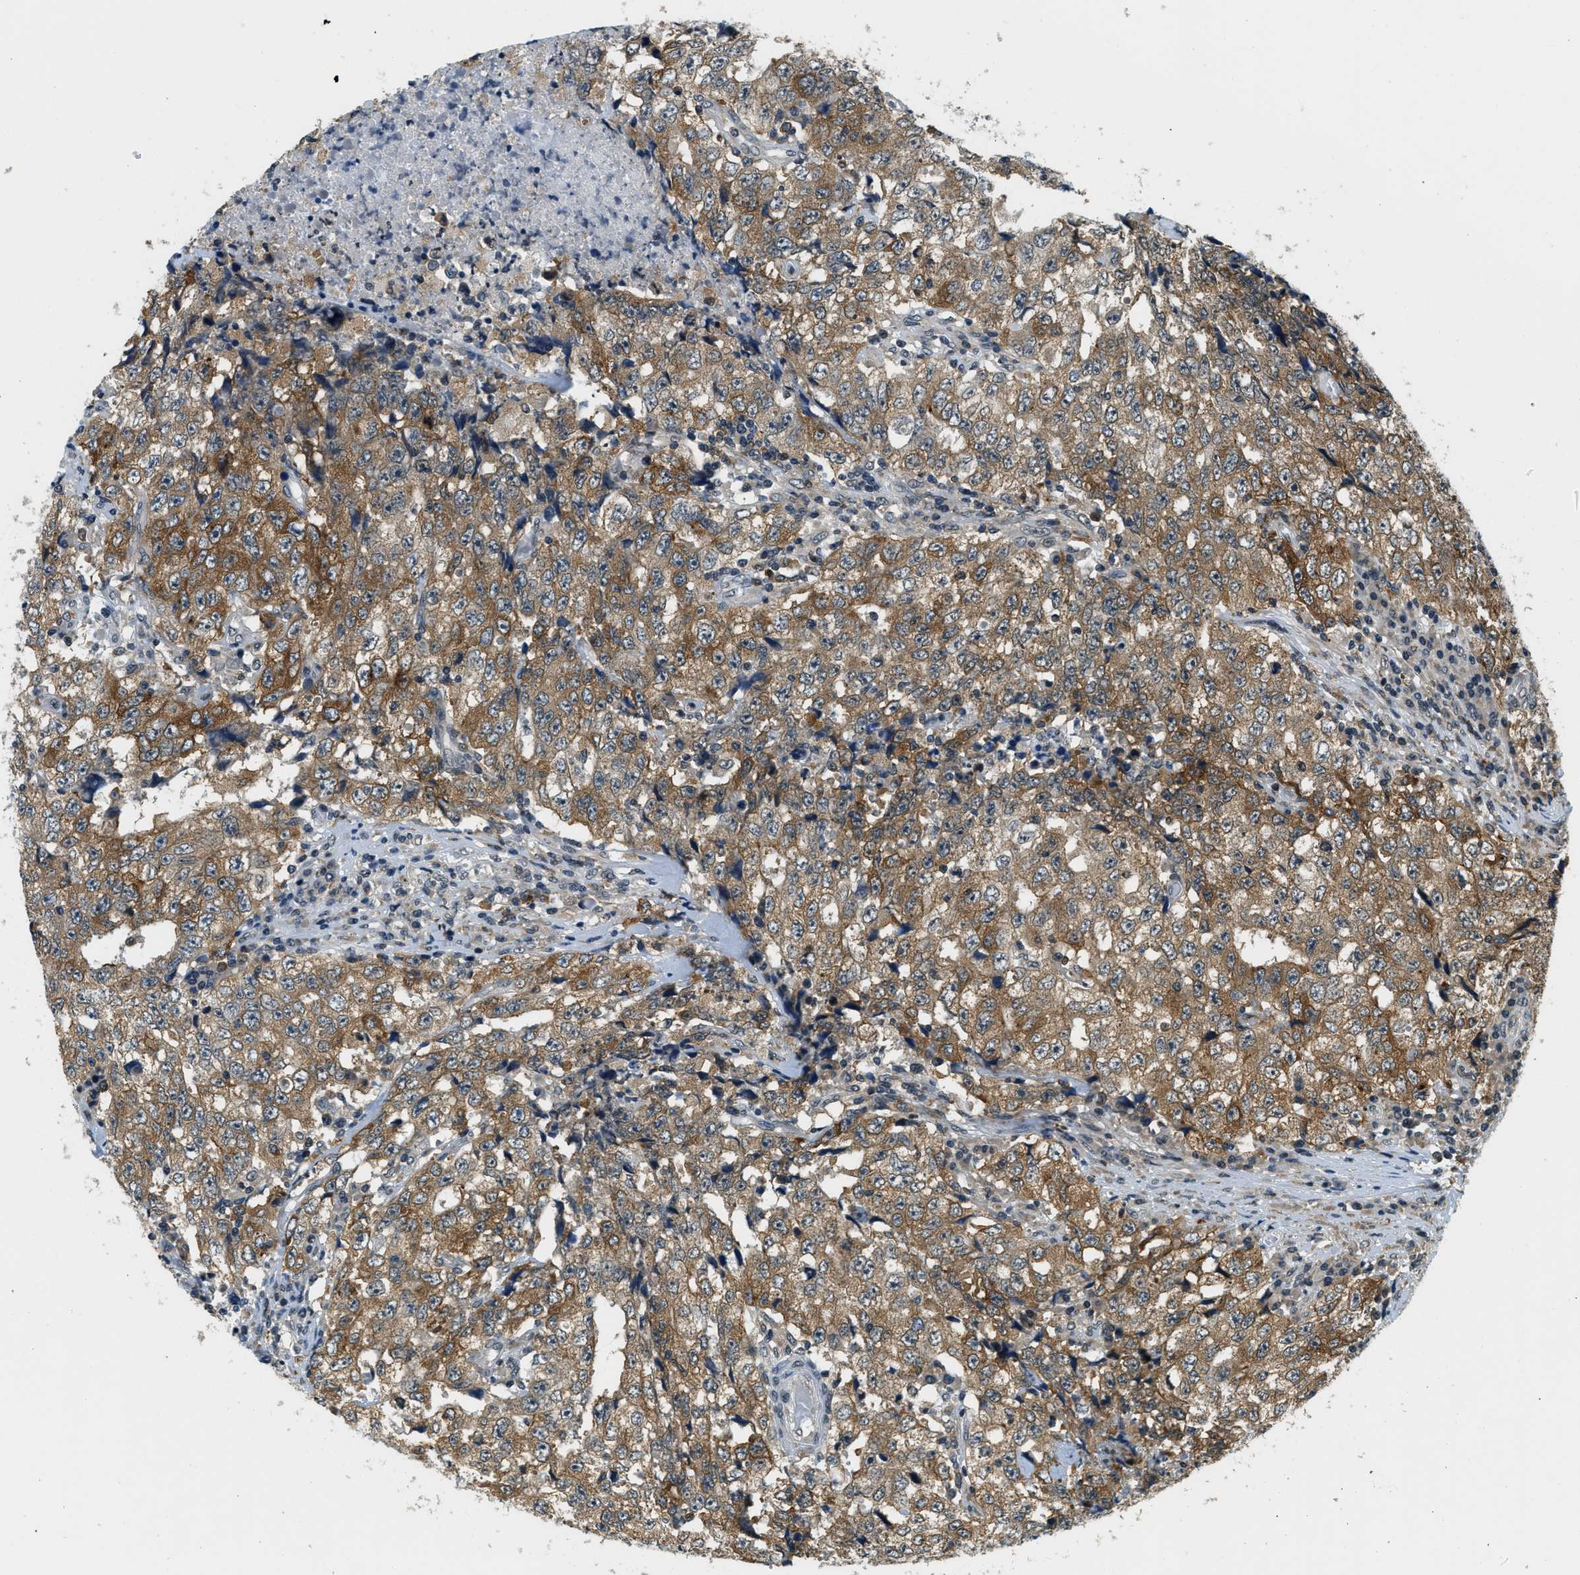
{"staining": {"intensity": "moderate", "quantity": ">75%", "location": "cytoplasmic/membranous"}, "tissue": "testis cancer", "cell_type": "Tumor cells", "image_type": "cancer", "snomed": [{"axis": "morphology", "description": "Necrosis, NOS"}, {"axis": "morphology", "description": "Carcinoma, Embryonal, NOS"}, {"axis": "topography", "description": "Testis"}], "caption": "Immunohistochemistry (IHC) staining of testis cancer, which displays medium levels of moderate cytoplasmic/membranous staining in about >75% of tumor cells indicating moderate cytoplasmic/membranous protein positivity. The staining was performed using DAB (brown) for protein detection and nuclei were counterstained in hematoxylin (blue).", "gene": "RAB11FIP1", "patient": {"sex": "male", "age": 19}}